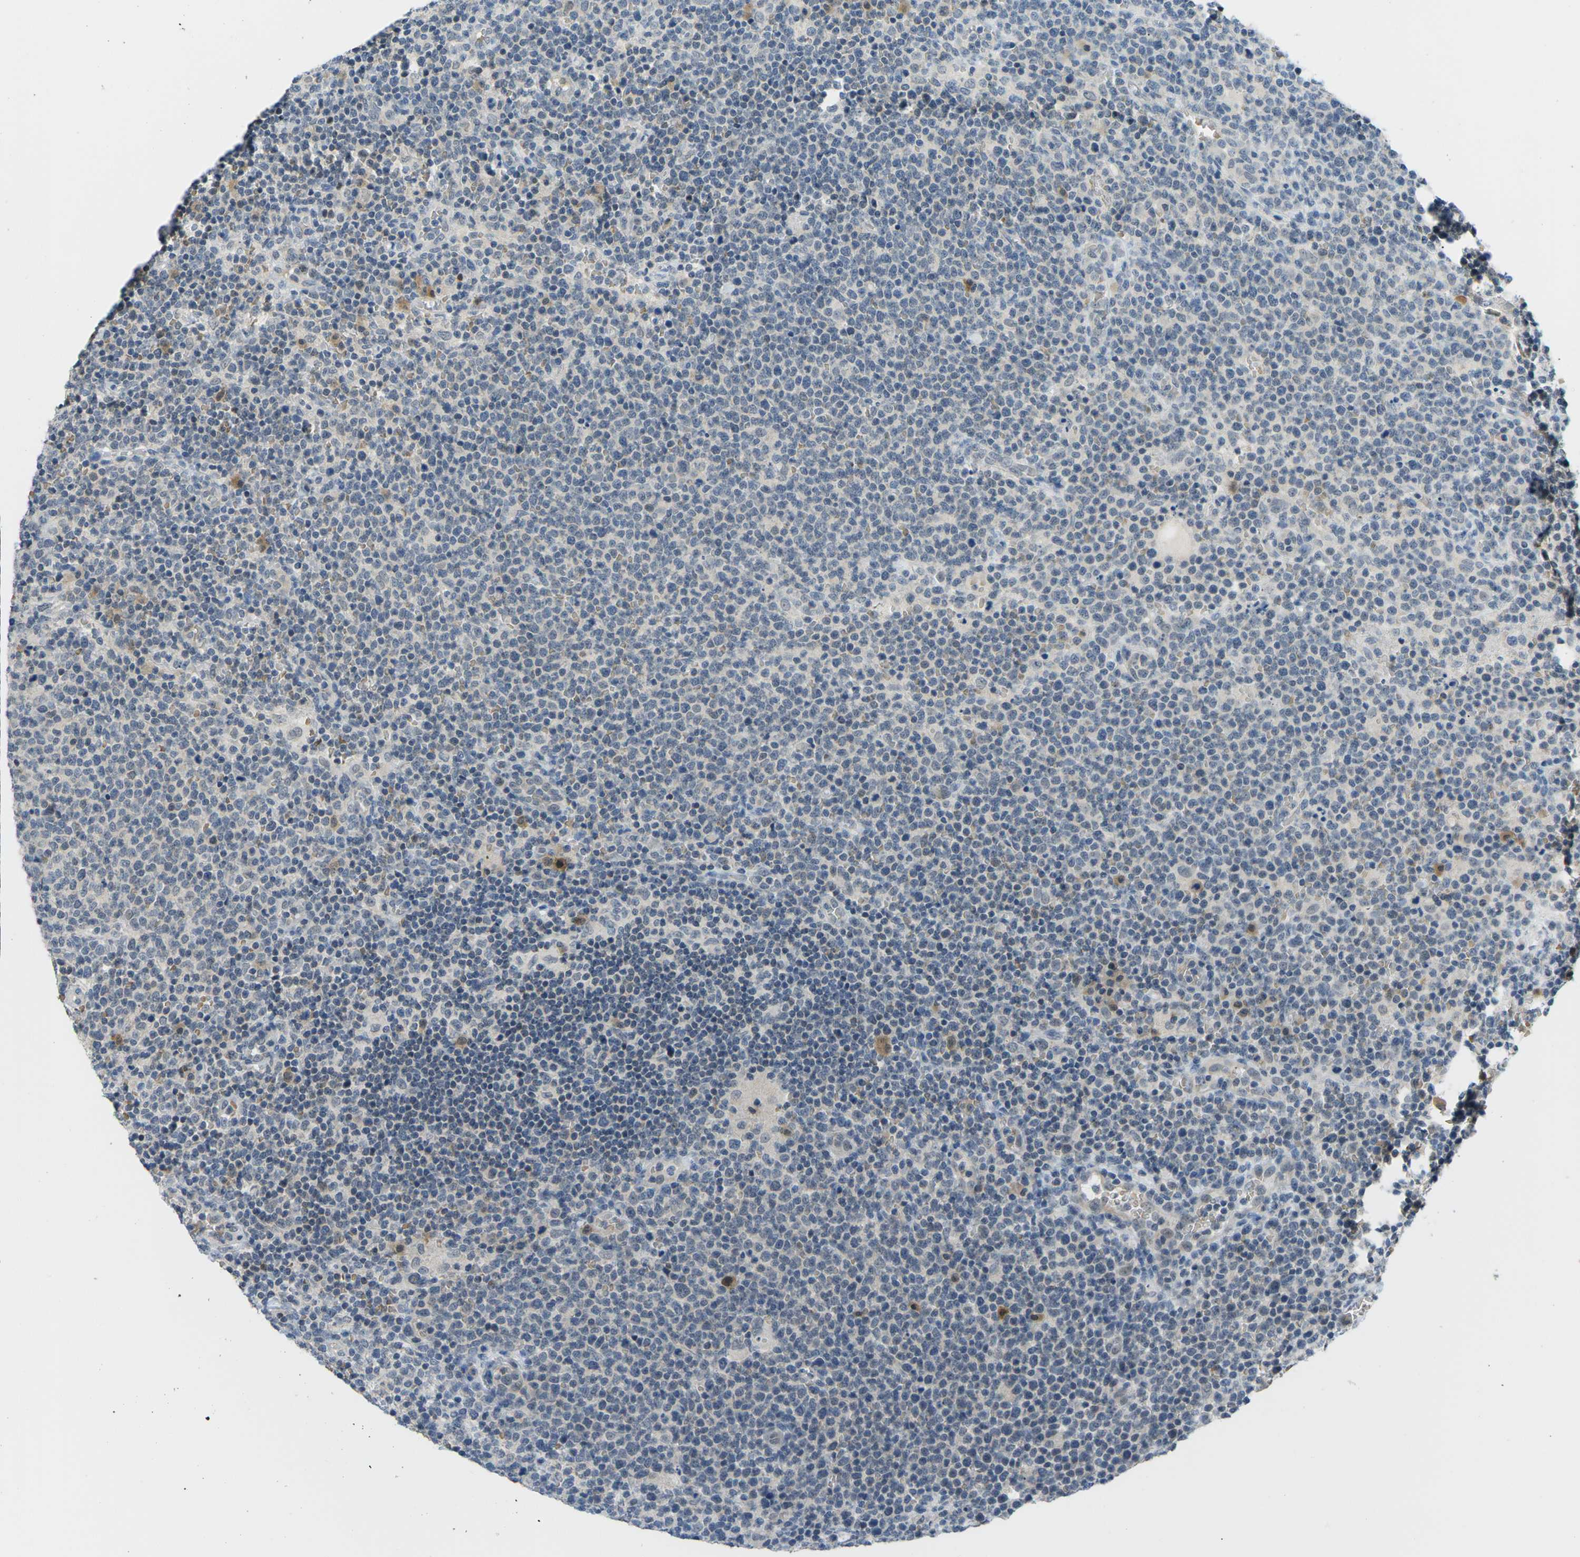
{"staining": {"intensity": "negative", "quantity": "none", "location": "none"}, "tissue": "lymphoma", "cell_type": "Tumor cells", "image_type": "cancer", "snomed": [{"axis": "morphology", "description": "Malignant lymphoma, non-Hodgkin's type, High grade"}, {"axis": "topography", "description": "Lymph node"}], "caption": "A histopathology image of human high-grade malignant lymphoma, non-Hodgkin's type is negative for staining in tumor cells.", "gene": "PSAT1", "patient": {"sex": "male", "age": 61}}